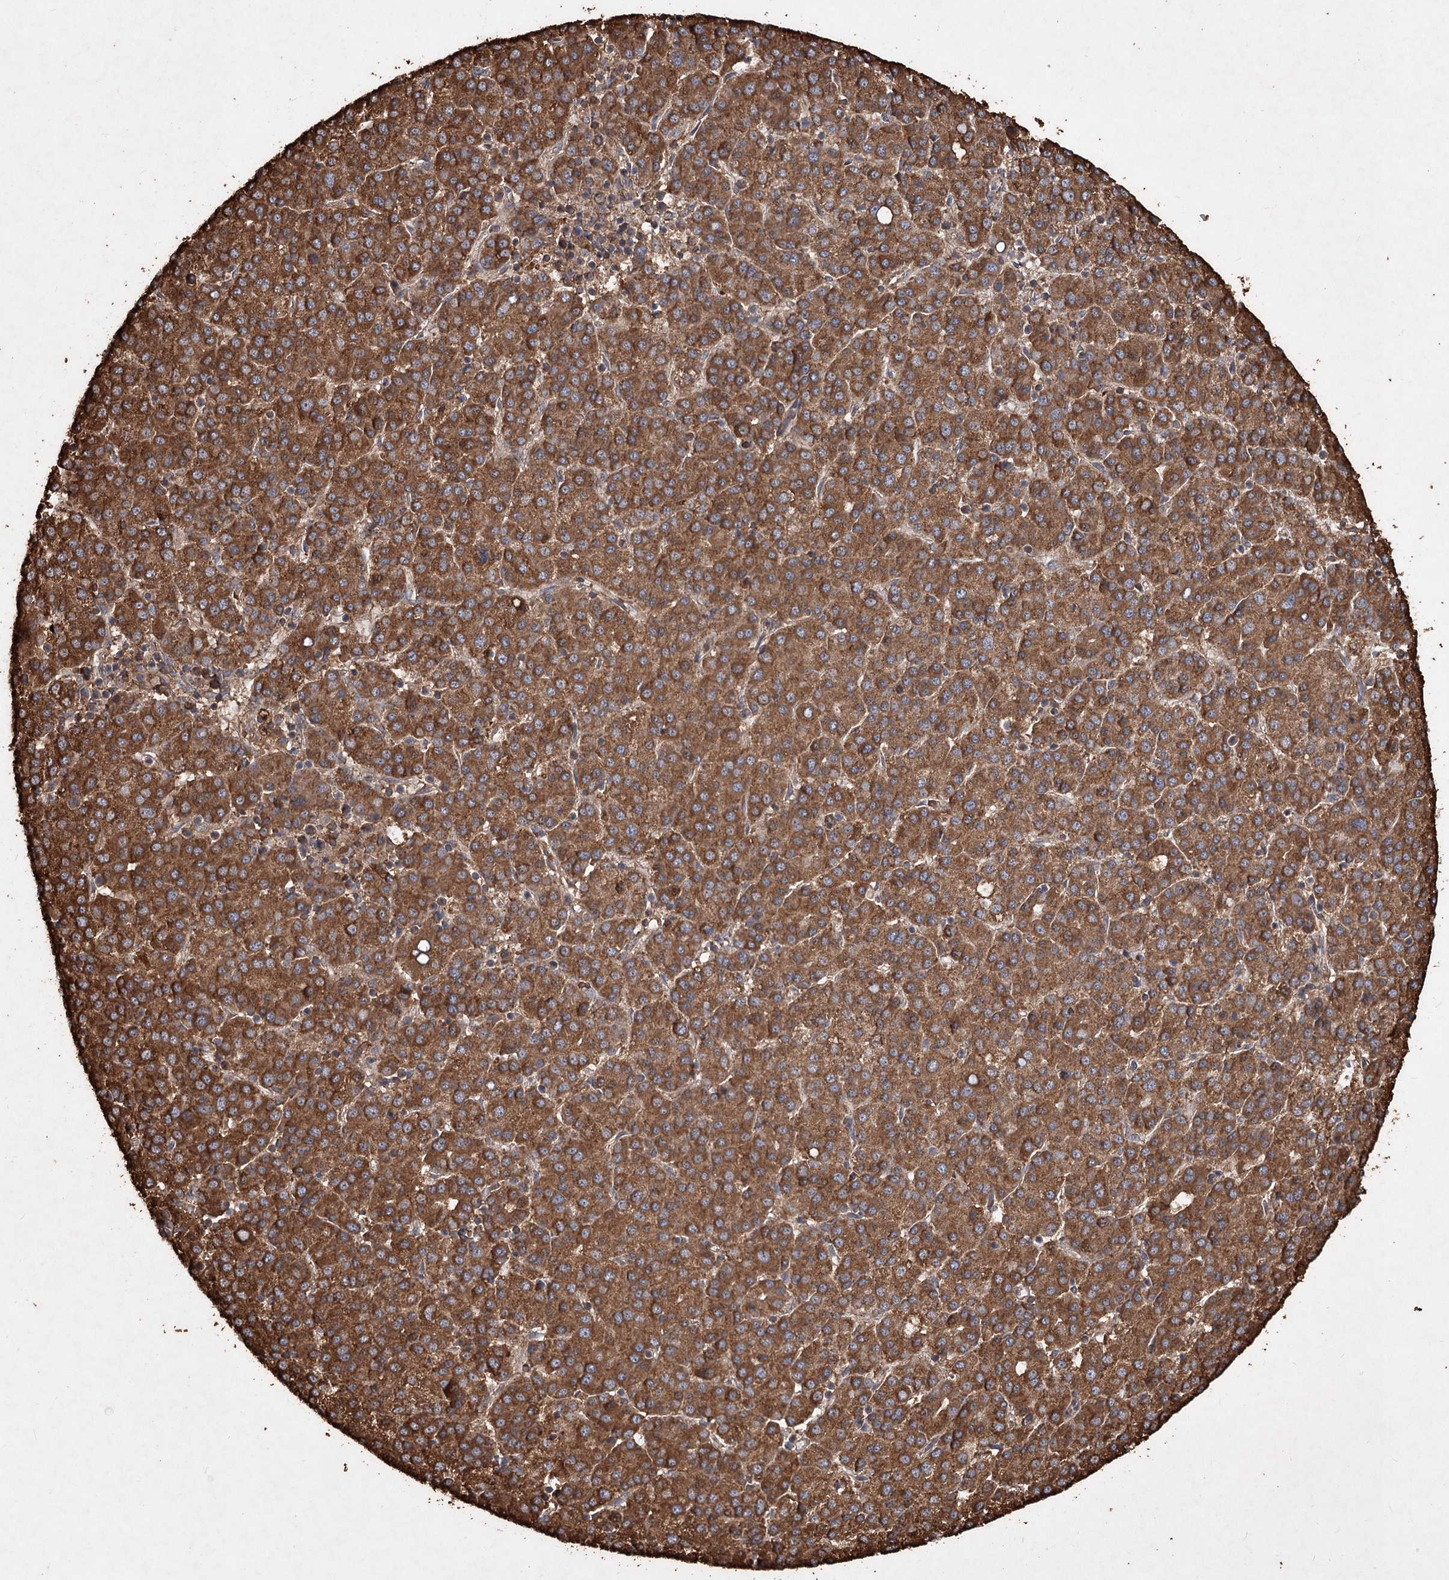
{"staining": {"intensity": "strong", "quantity": ">75%", "location": "cytoplasmic/membranous"}, "tissue": "liver cancer", "cell_type": "Tumor cells", "image_type": "cancer", "snomed": [{"axis": "morphology", "description": "Carcinoma, Hepatocellular, NOS"}, {"axis": "topography", "description": "Liver"}], "caption": "A high-resolution histopathology image shows immunohistochemistry (IHC) staining of liver hepatocellular carcinoma, which displays strong cytoplasmic/membranous positivity in about >75% of tumor cells.", "gene": "PIK3C2A", "patient": {"sex": "female", "age": 58}}